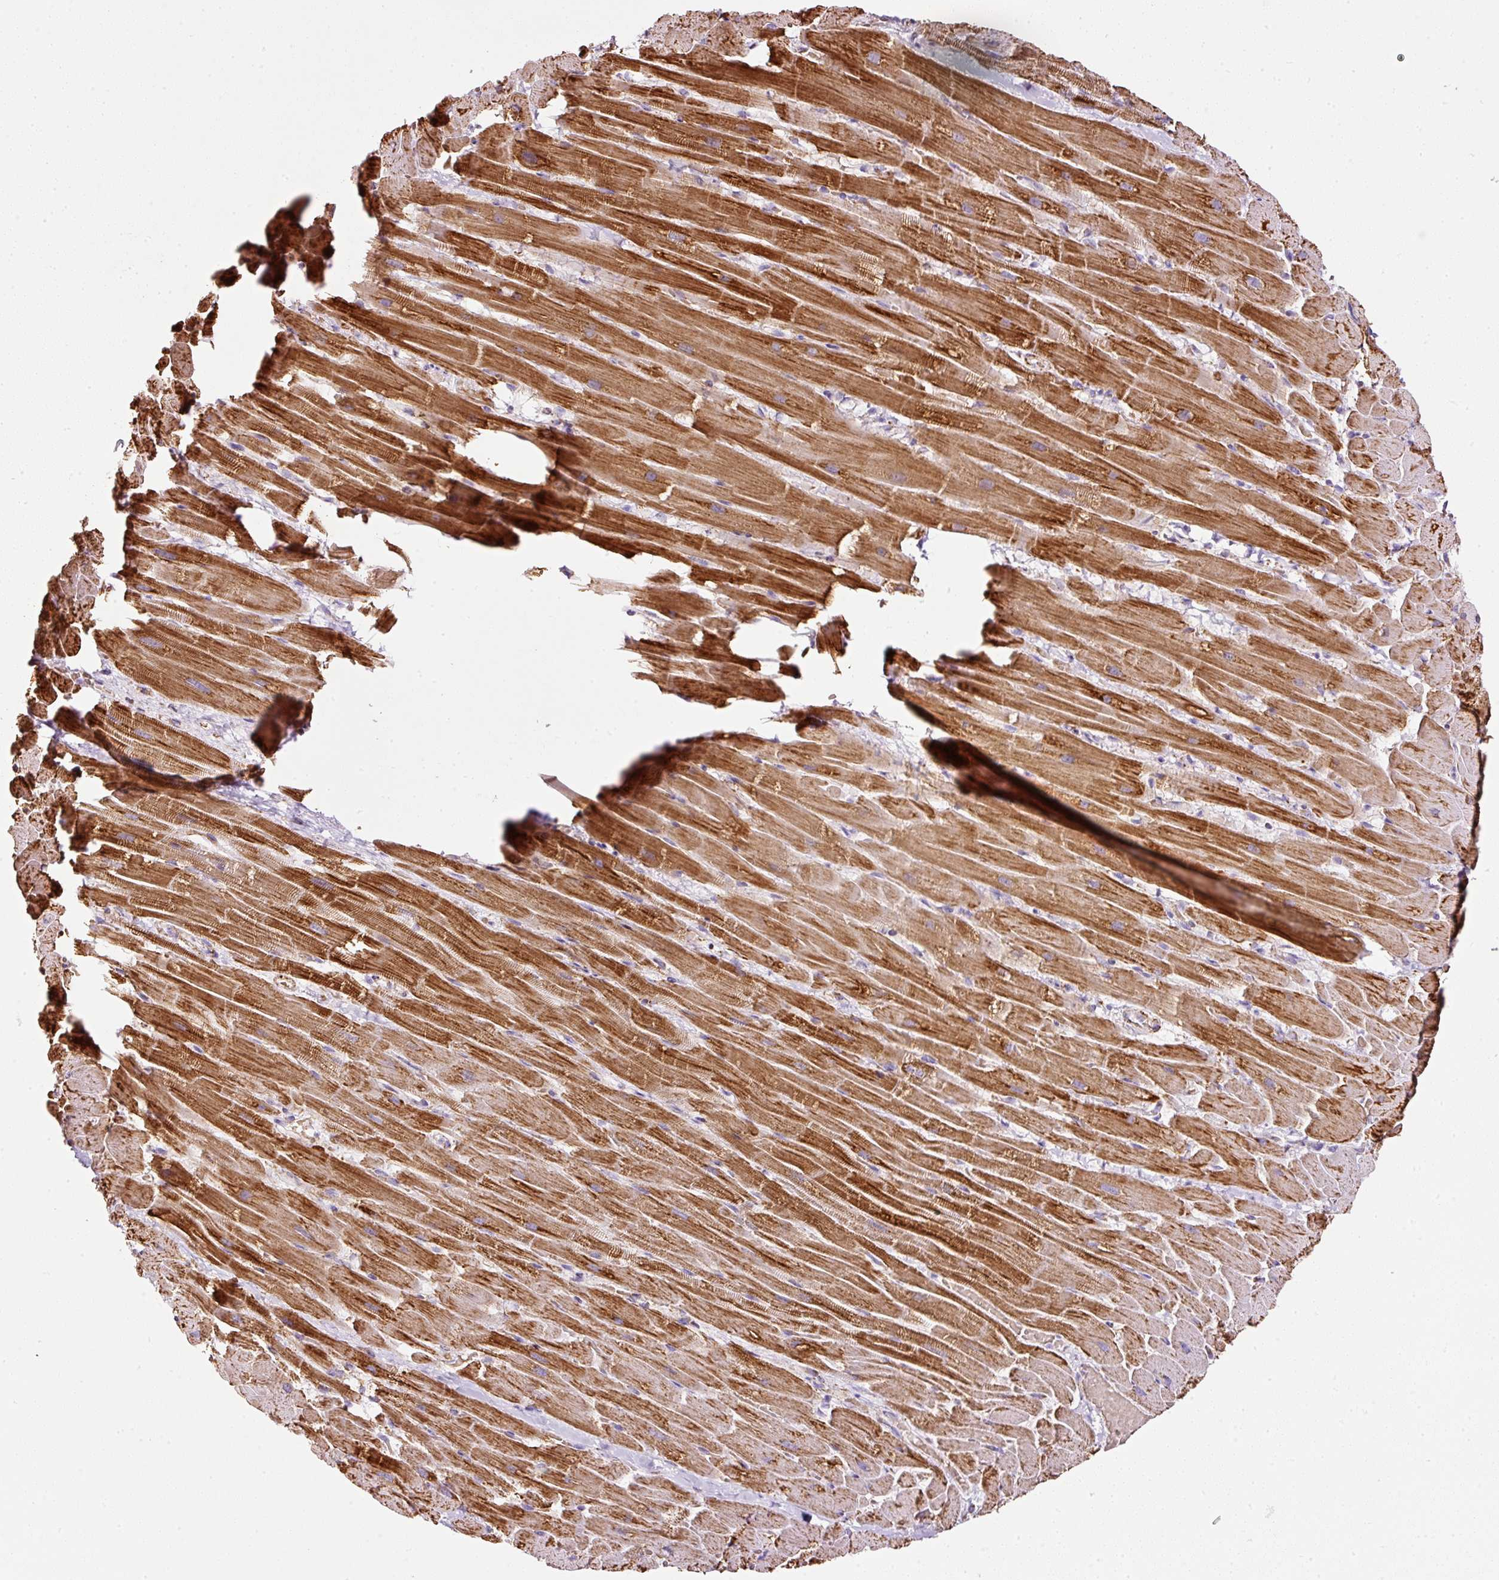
{"staining": {"intensity": "strong", "quantity": ">75%", "location": "cytoplasmic/membranous"}, "tissue": "heart muscle", "cell_type": "Cardiomyocytes", "image_type": "normal", "snomed": [{"axis": "morphology", "description": "Normal tissue, NOS"}, {"axis": "topography", "description": "Heart"}], "caption": "A brown stain shows strong cytoplasmic/membranous expression of a protein in cardiomyocytes of normal heart muscle. (DAB = brown stain, brightfield microscopy at high magnification).", "gene": "SDHA", "patient": {"sex": "male", "age": 37}}